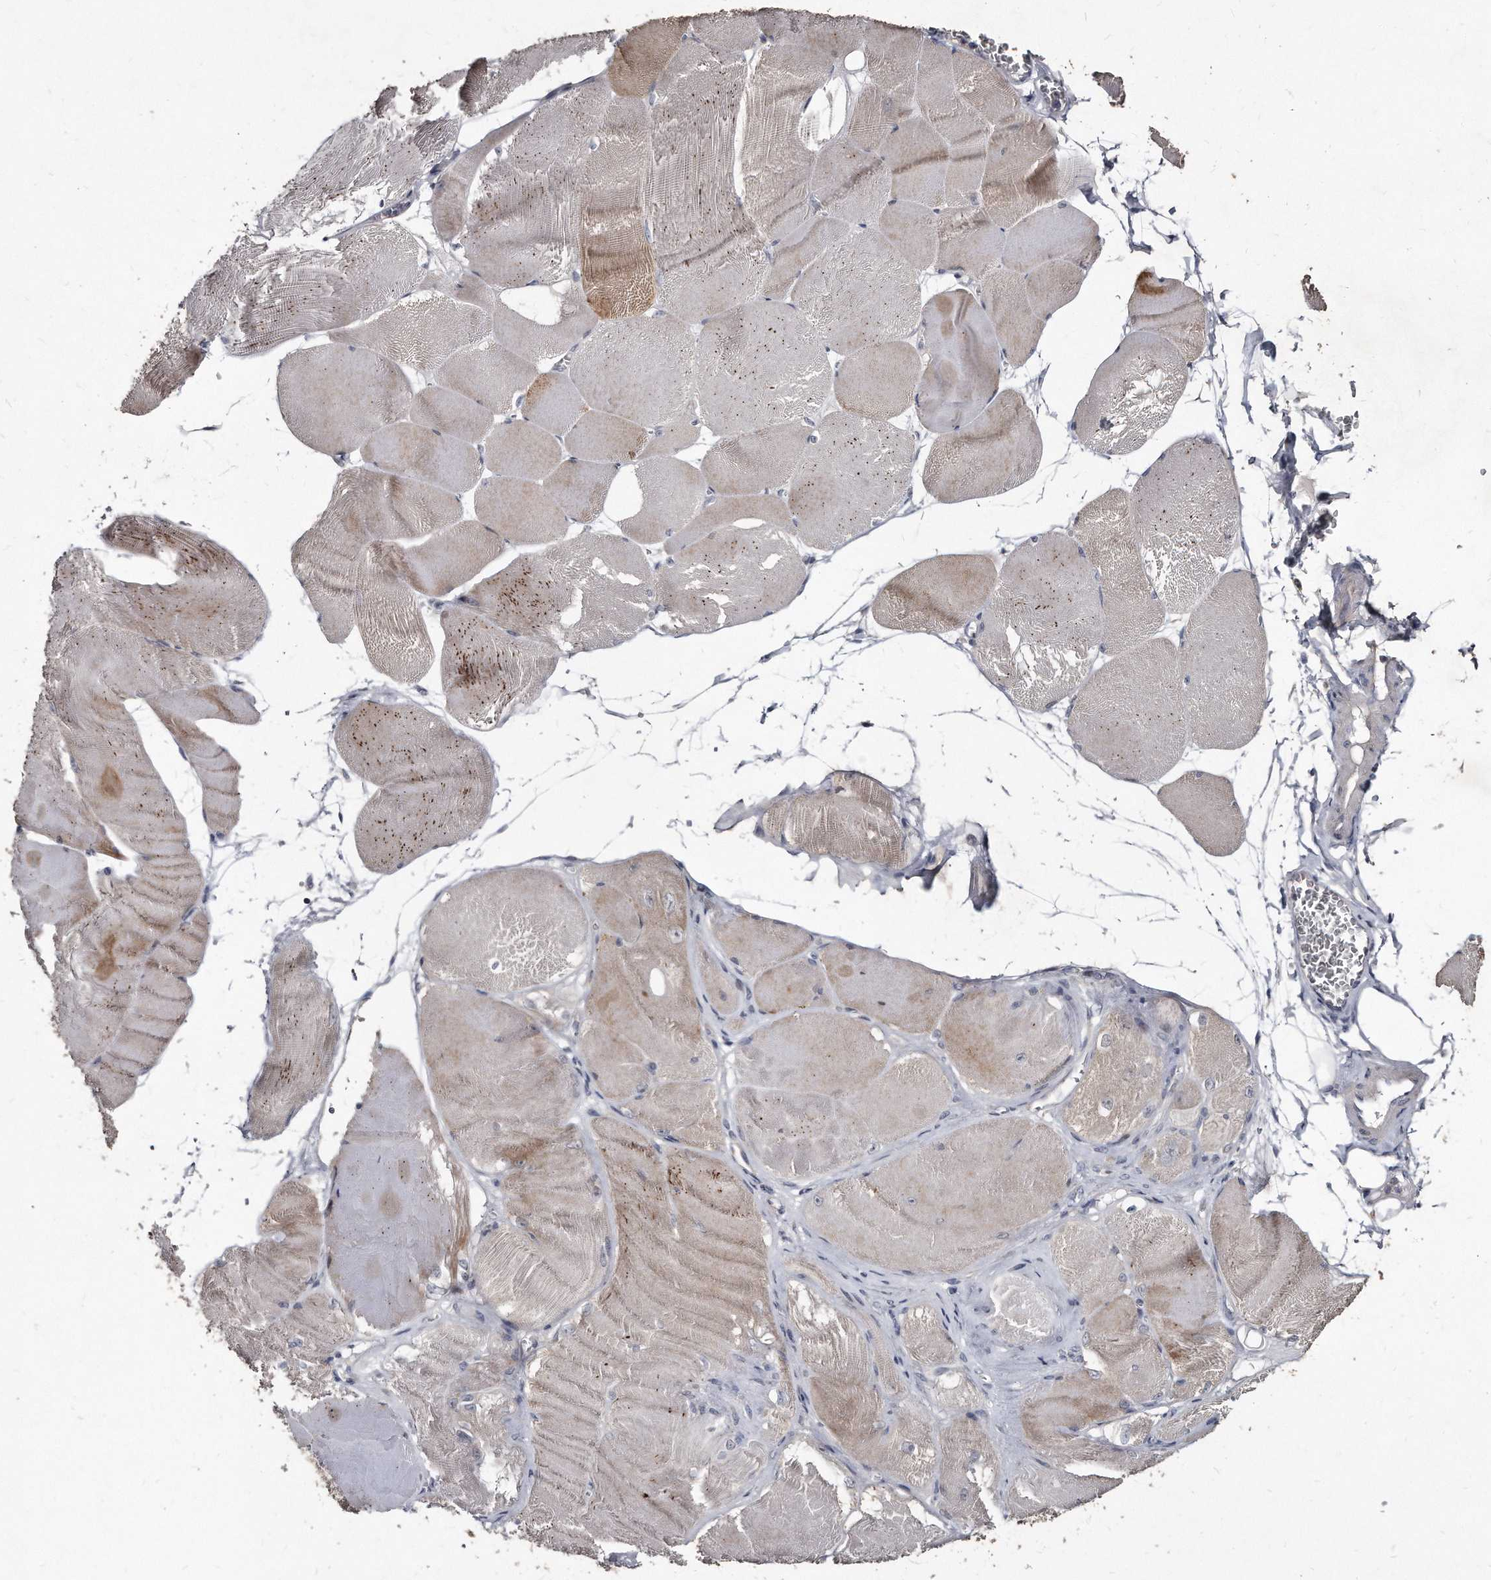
{"staining": {"intensity": "moderate", "quantity": "<25%", "location": "cytoplasmic/membranous"}, "tissue": "skeletal muscle", "cell_type": "Myocytes", "image_type": "normal", "snomed": [{"axis": "morphology", "description": "Normal tissue, NOS"}, {"axis": "morphology", "description": "Basal cell carcinoma"}, {"axis": "topography", "description": "Skeletal muscle"}], "caption": "This image shows unremarkable skeletal muscle stained with IHC to label a protein in brown. The cytoplasmic/membranous of myocytes show moderate positivity for the protein. Nuclei are counter-stained blue.", "gene": "KLHDC3", "patient": {"sex": "female", "age": 64}}